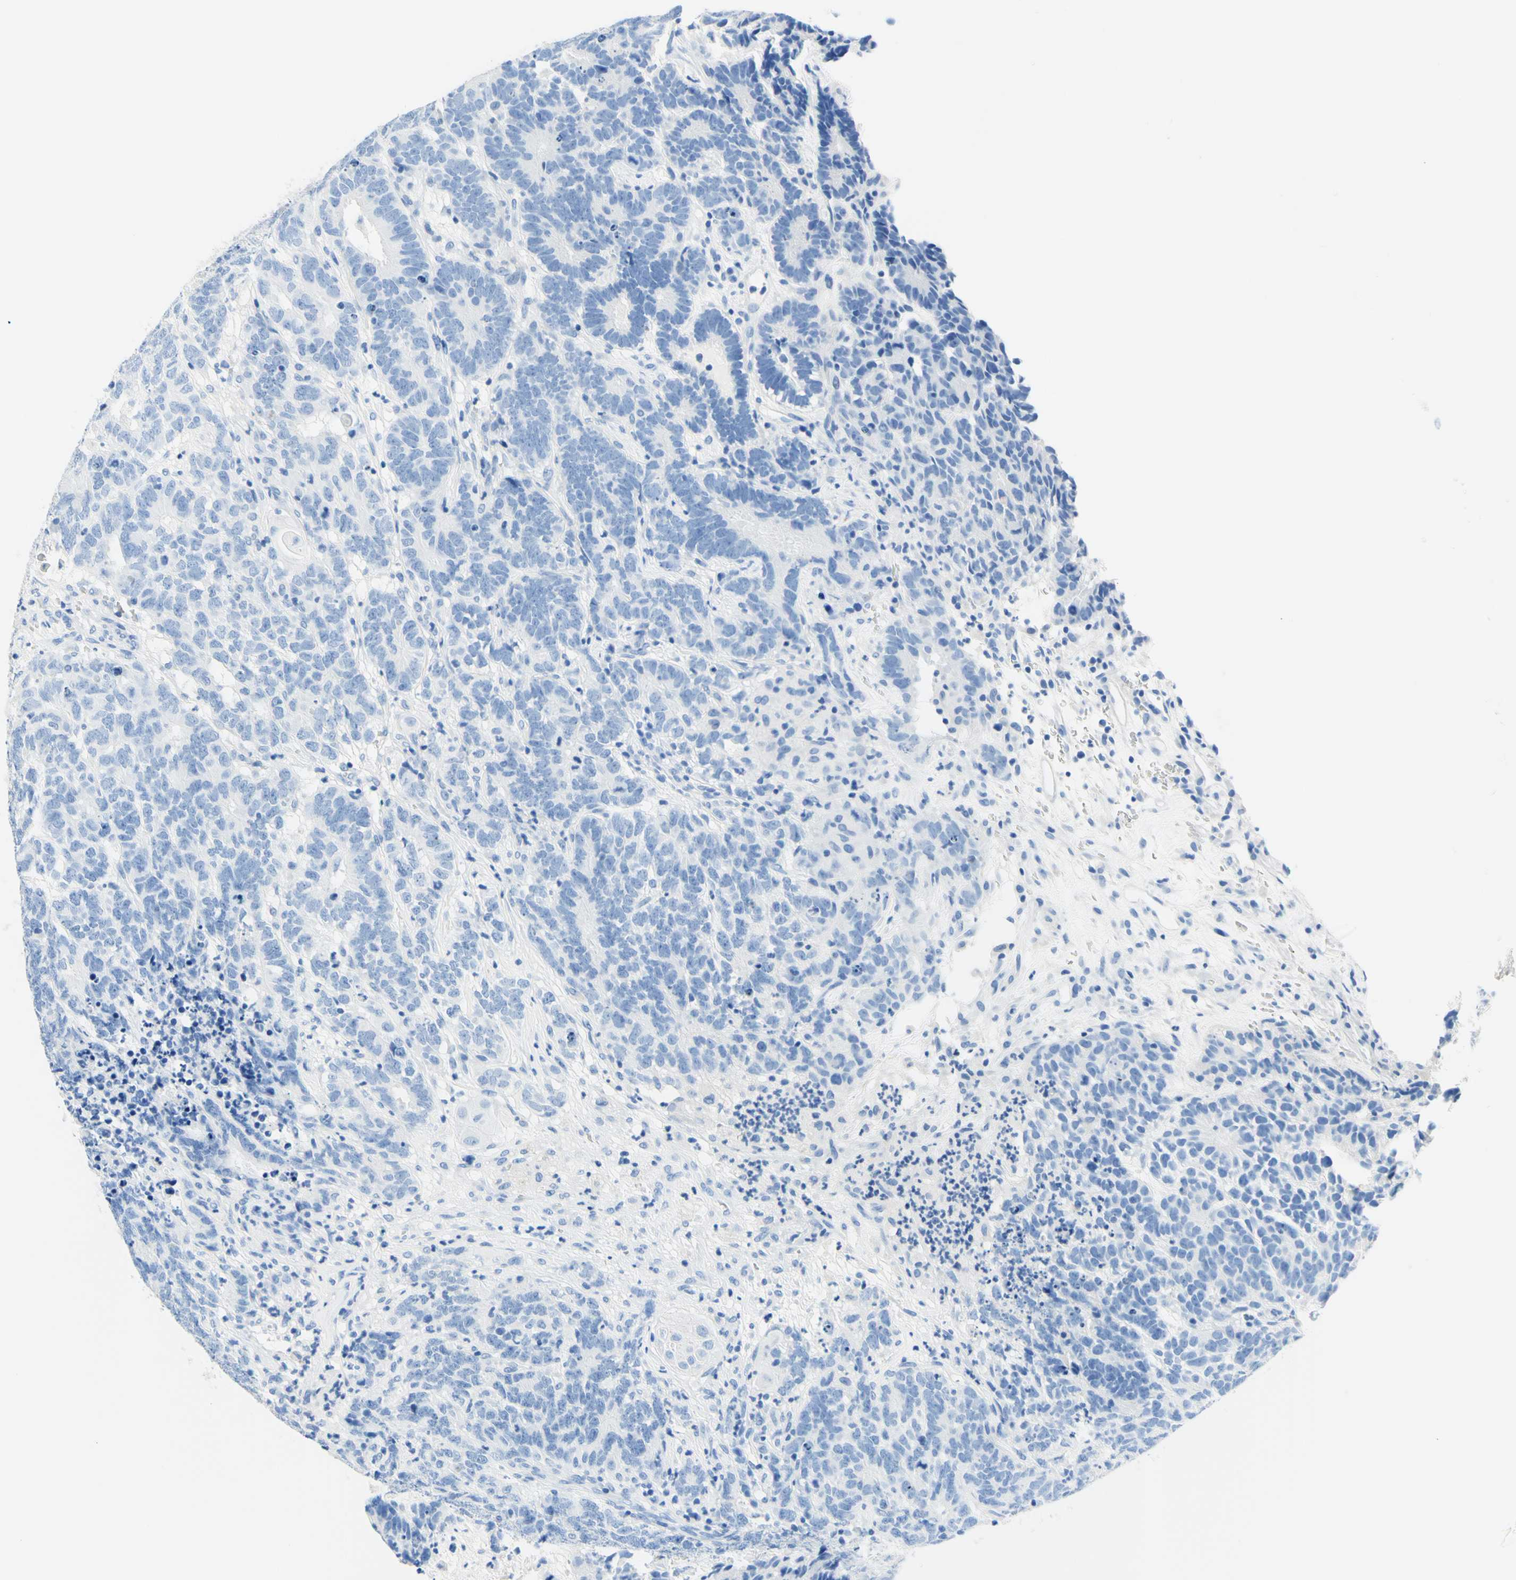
{"staining": {"intensity": "negative", "quantity": "none", "location": "none"}, "tissue": "testis cancer", "cell_type": "Tumor cells", "image_type": "cancer", "snomed": [{"axis": "morphology", "description": "Carcinoma, Embryonal, NOS"}, {"axis": "topography", "description": "Testis"}], "caption": "Protein analysis of embryonal carcinoma (testis) exhibits no significant positivity in tumor cells. (DAB IHC, high magnification).", "gene": "MYH2", "patient": {"sex": "male", "age": 26}}